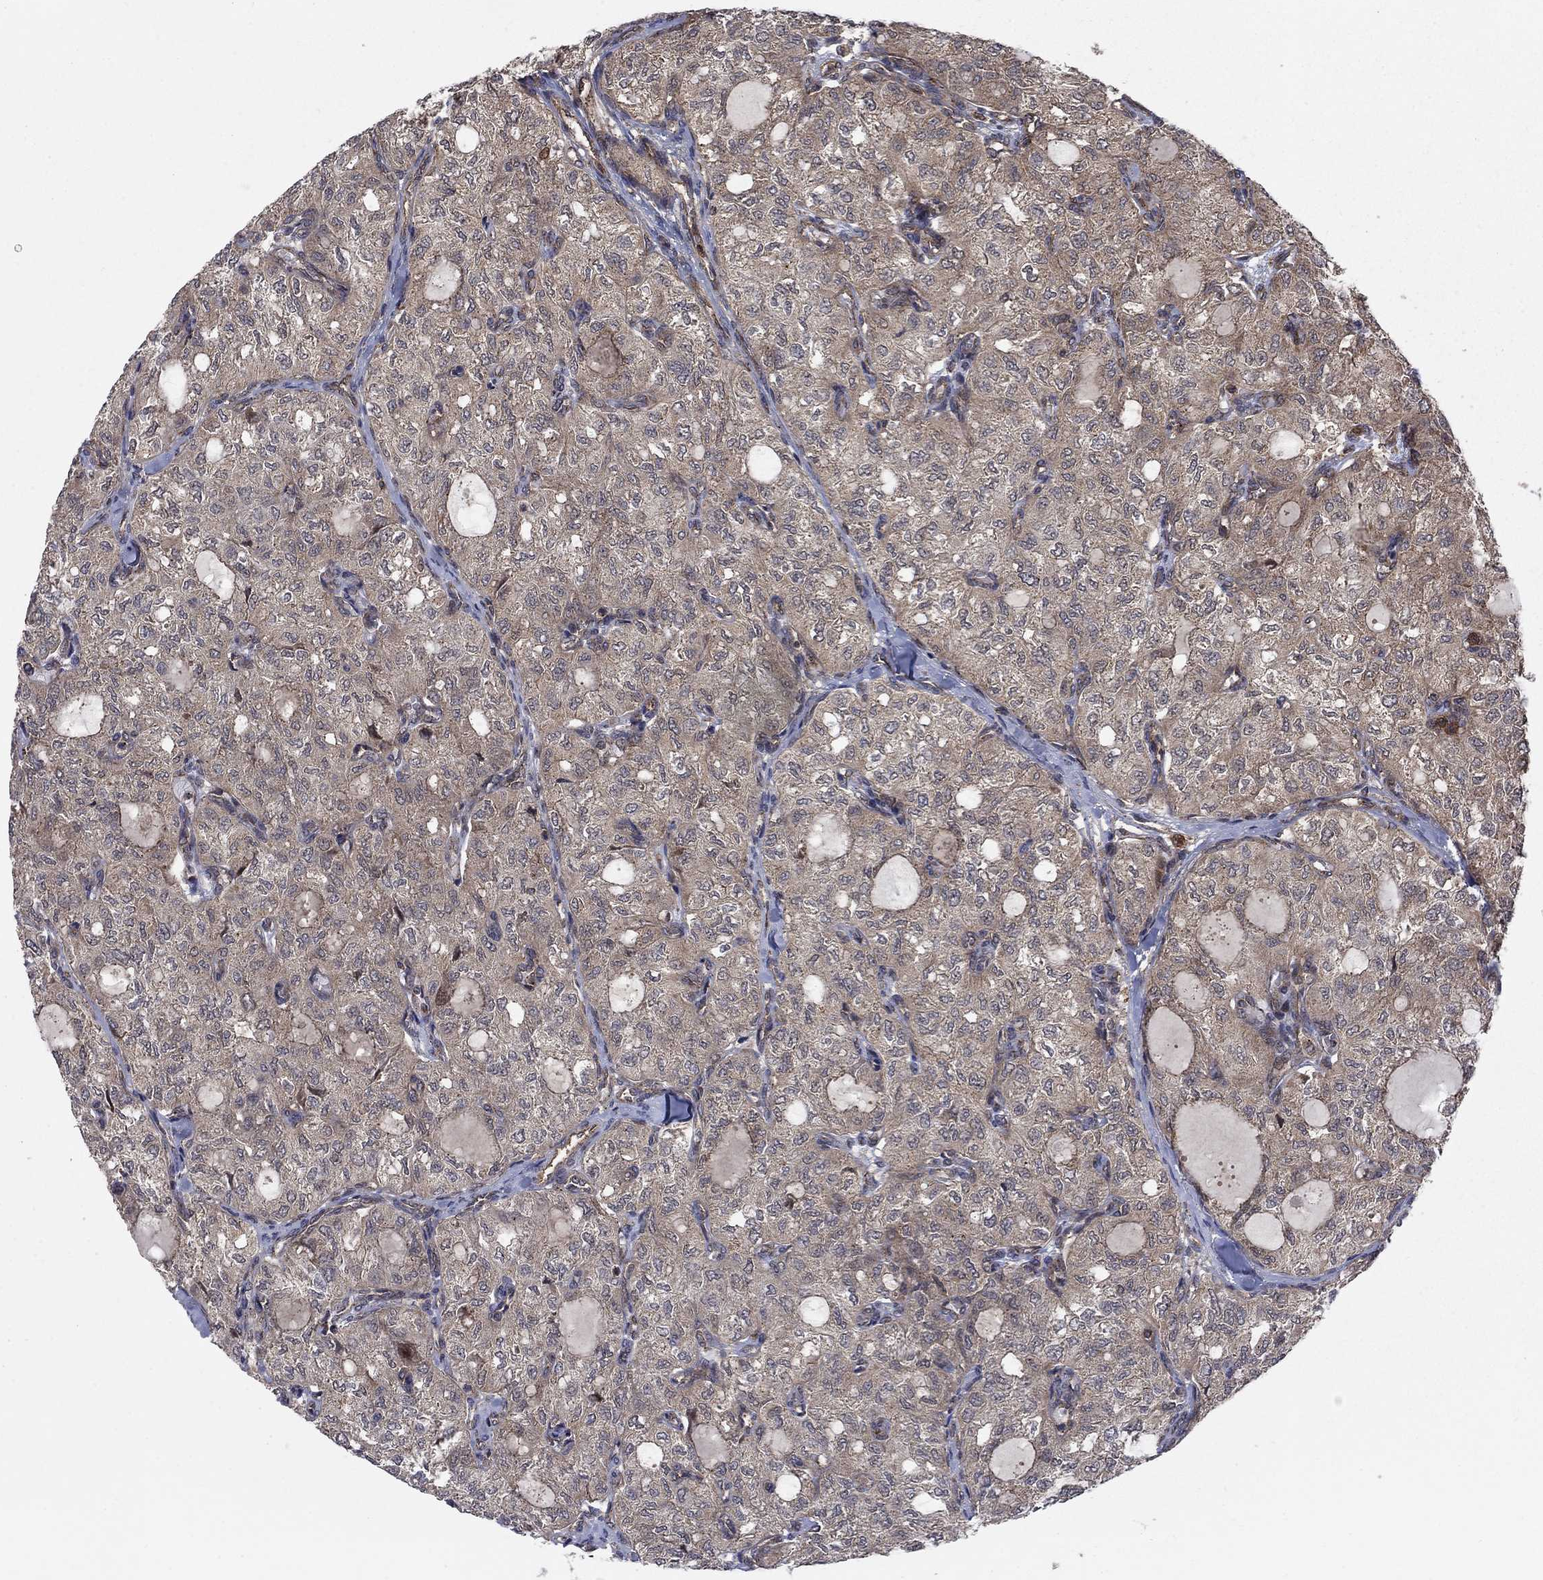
{"staining": {"intensity": "weak", "quantity": "25%-75%", "location": "cytoplasmic/membranous"}, "tissue": "thyroid cancer", "cell_type": "Tumor cells", "image_type": "cancer", "snomed": [{"axis": "morphology", "description": "Follicular adenoma carcinoma, NOS"}, {"axis": "topography", "description": "Thyroid gland"}], "caption": "Thyroid cancer stained with DAB IHC demonstrates low levels of weak cytoplasmic/membranous positivity in approximately 25%-75% of tumor cells.", "gene": "IFI35", "patient": {"sex": "male", "age": 75}}